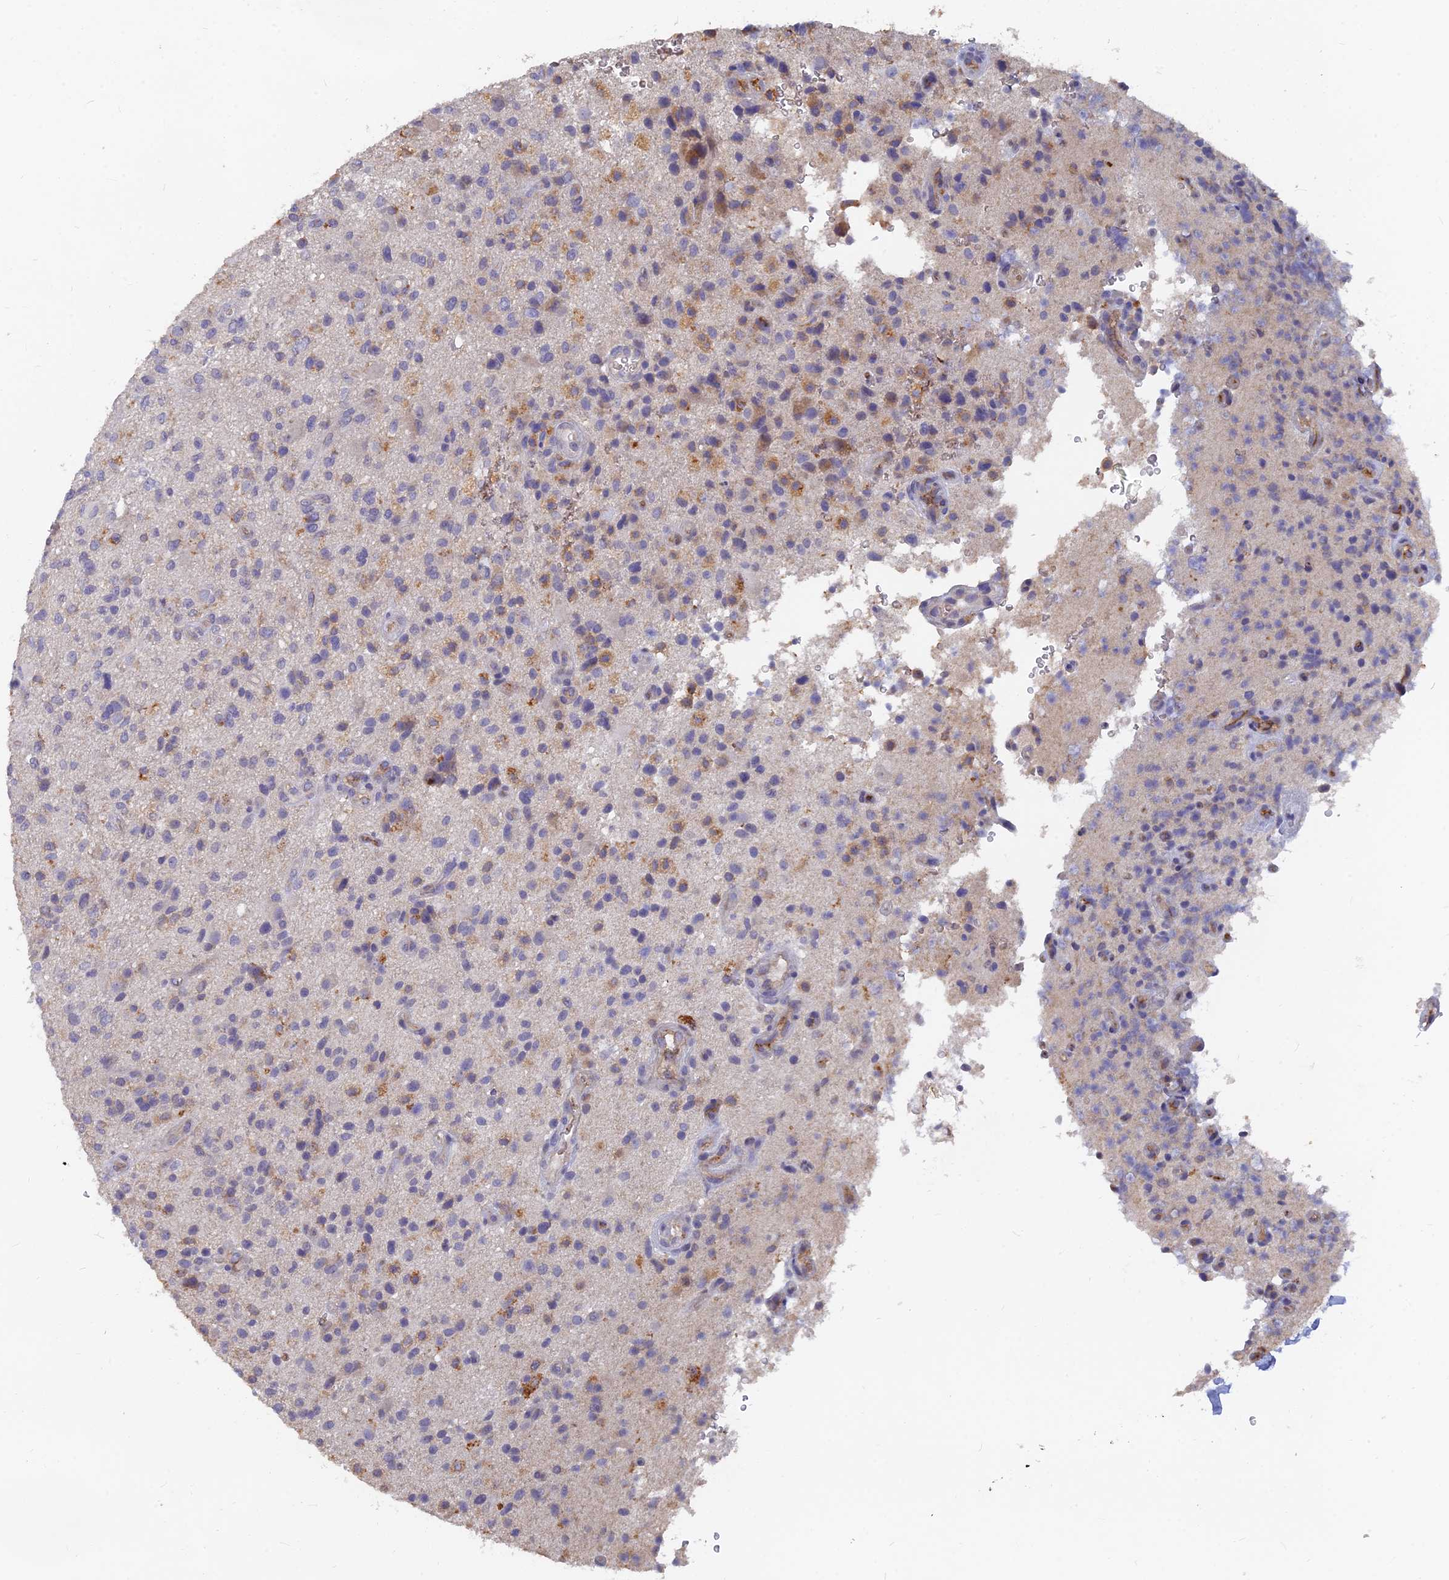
{"staining": {"intensity": "moderate", "quantity": "<25%", "location": "cytoplasmic/membranous"}, "tissue": "glioma", "cell_type": "Tumor cells", "image_type": "cancer", "snomed": [{"axis": "morphology", "description": "Glioma, malignant, High grade"}, {"axis": "topography", "description": "Brain"}], "caption": "Protein expression analysis of human malignant high-grade glioma reveals moderate cytoplasmic/membranous expression in approximately <25% of tumor cells.", "gene": "ARRDC1", "patient": {"sex": "male", "age": 47}}